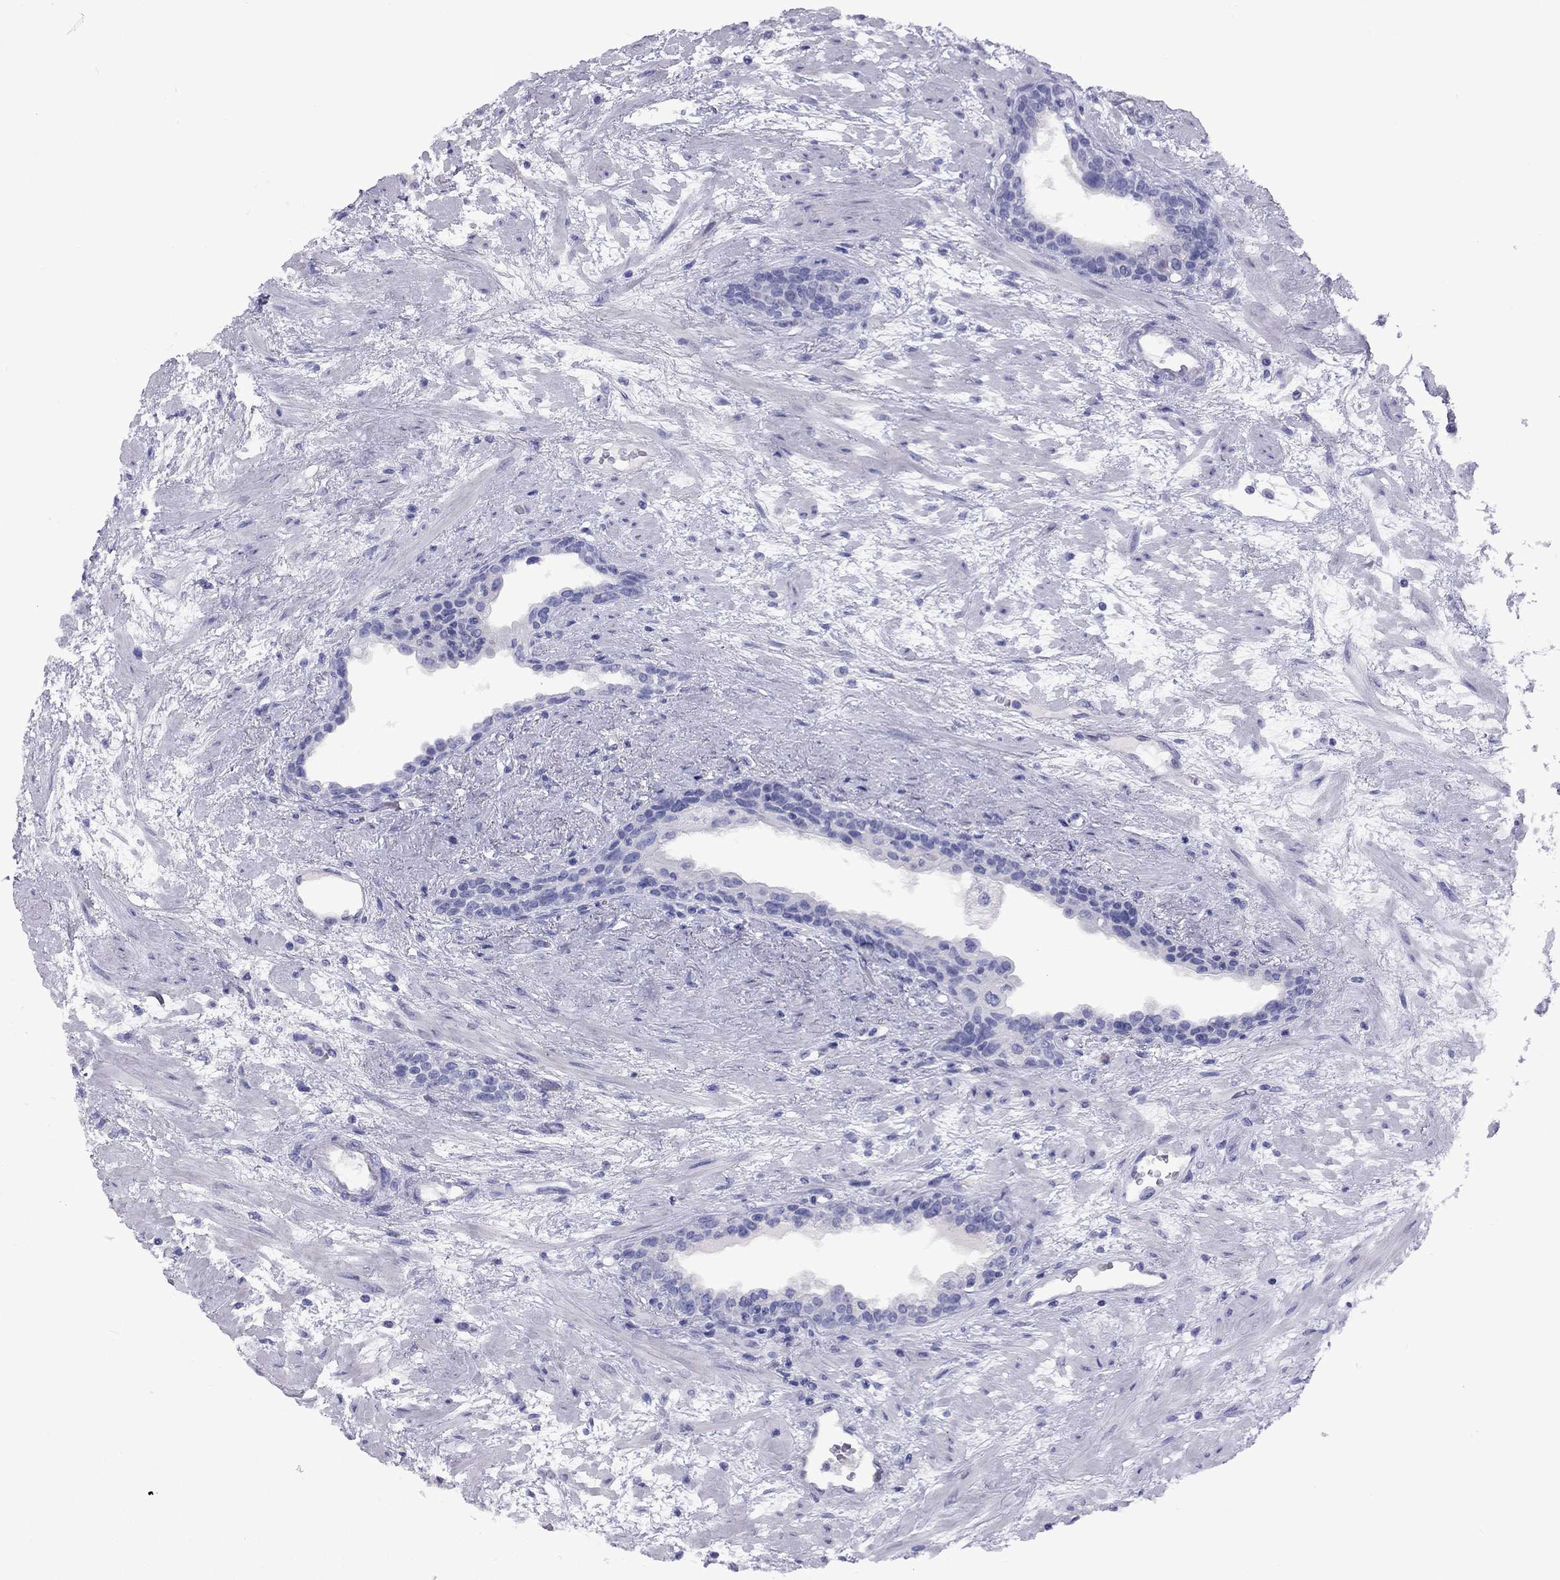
{"staining": {"intensity": "negative", "quantity": "none", "location": "none"}, "tissue": "prostate", "cell_type": "Glandular cells", "image_type": "normal", "snomed": [{"axis": "morphology", "description": "Normal tissue, NOS"}, {"axis": "topography", "description": "Prostate"}], "caption": "The image exhibits no significant staining in glandular cells of prostate.", "gene": "FSCN3", "patient": {"sex": "male", "age": 63}}